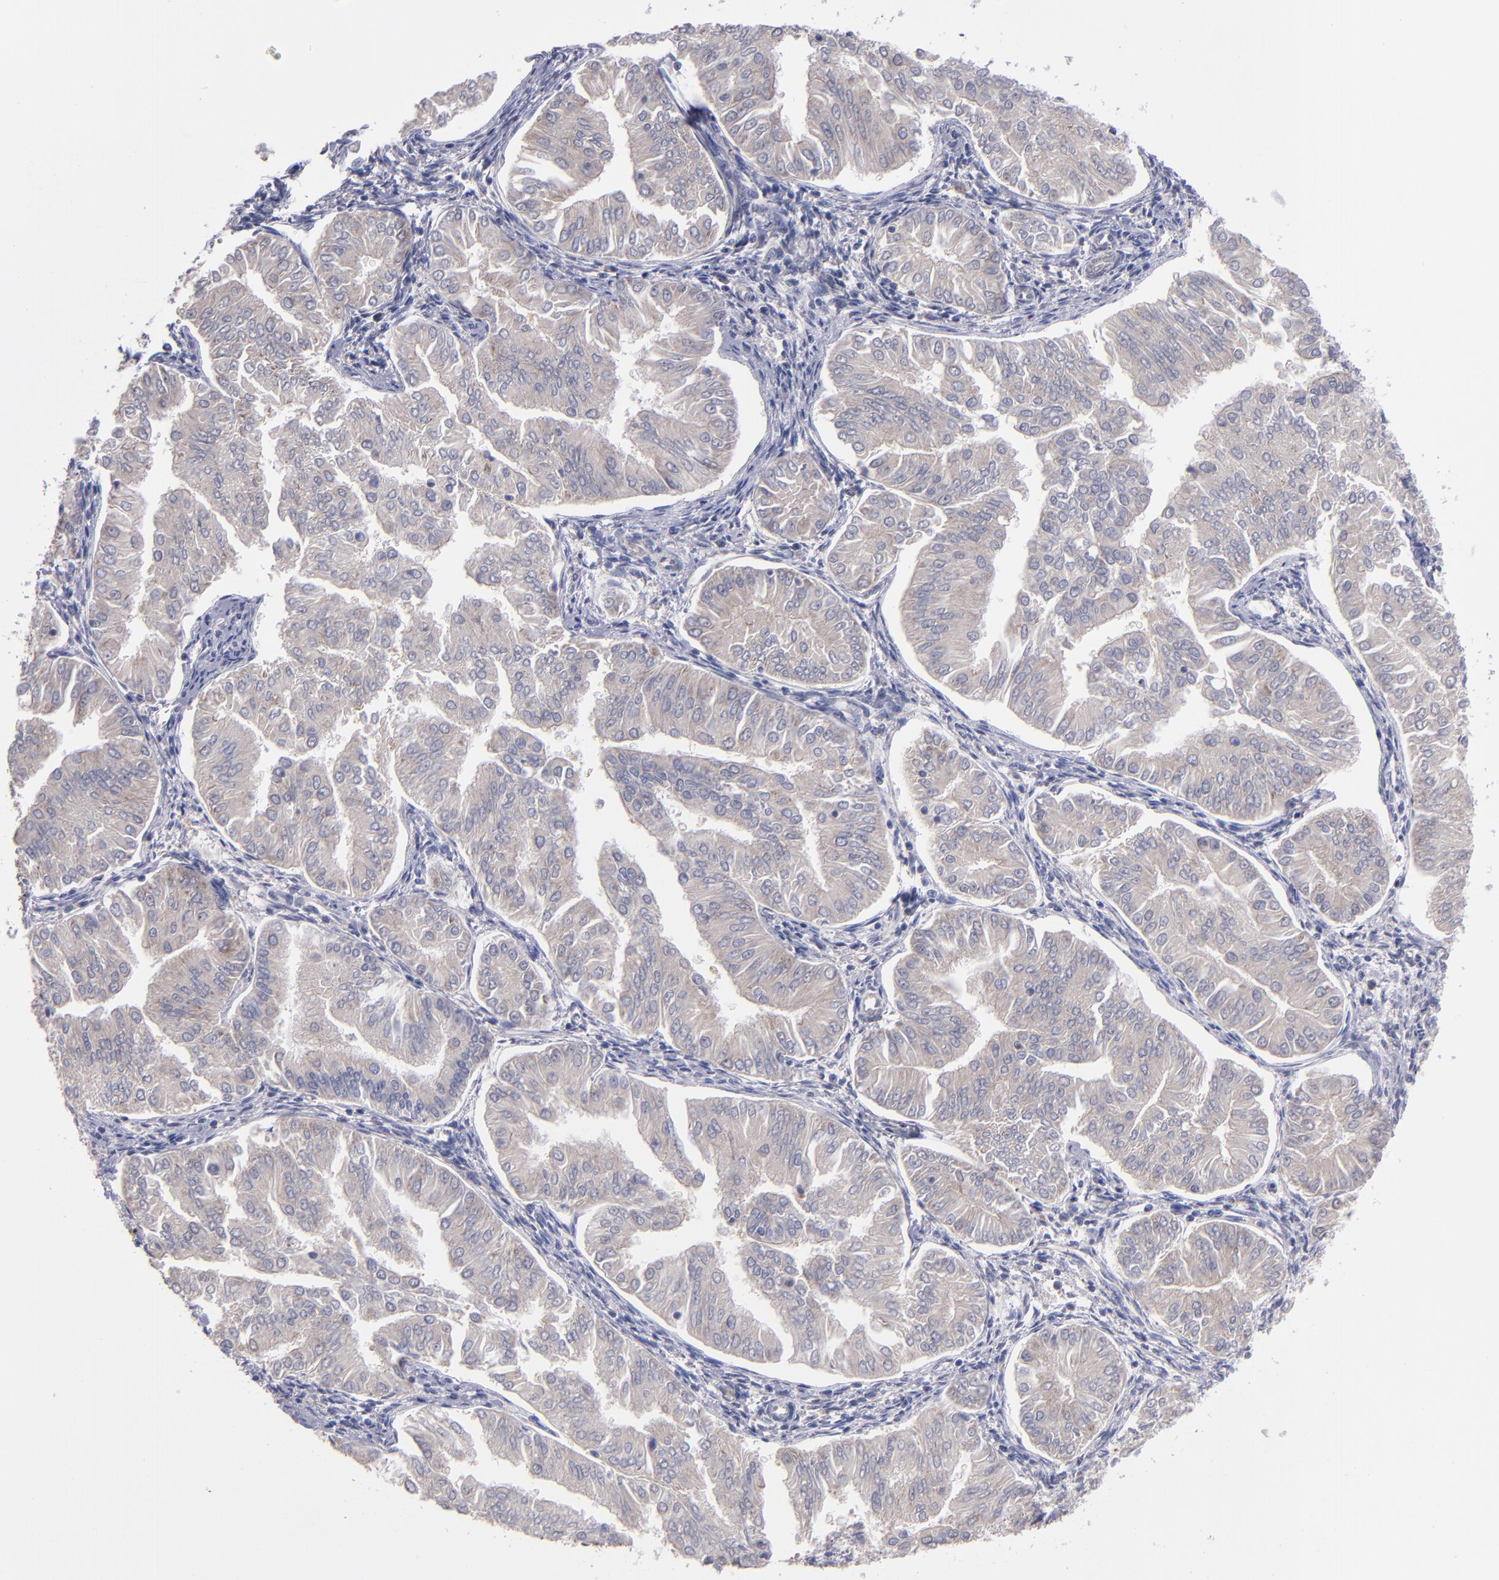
{"staining": {"intensity": "weak", "quantity": ">75%", "location": "cytoplasmic/membranous"}, "tissue": "endometrial cancer", "cell_type": "Tumor cells", "image_type": "cancer", "snomed": [{"axis": "morphology", "description": "Adenocarcinoma, NOS"}, {"axis": "topography", "description": "Endometrium"}], "caption": "Weak cytoplasmic/membranous positivity for a protein is seen in about >75% of tumor cells of endometrial cancer (adenocarcinoma) using immunohistochemistry (IHC).", "gene": "EIF3L", "patient": {"sex": "female", "age": 53}}